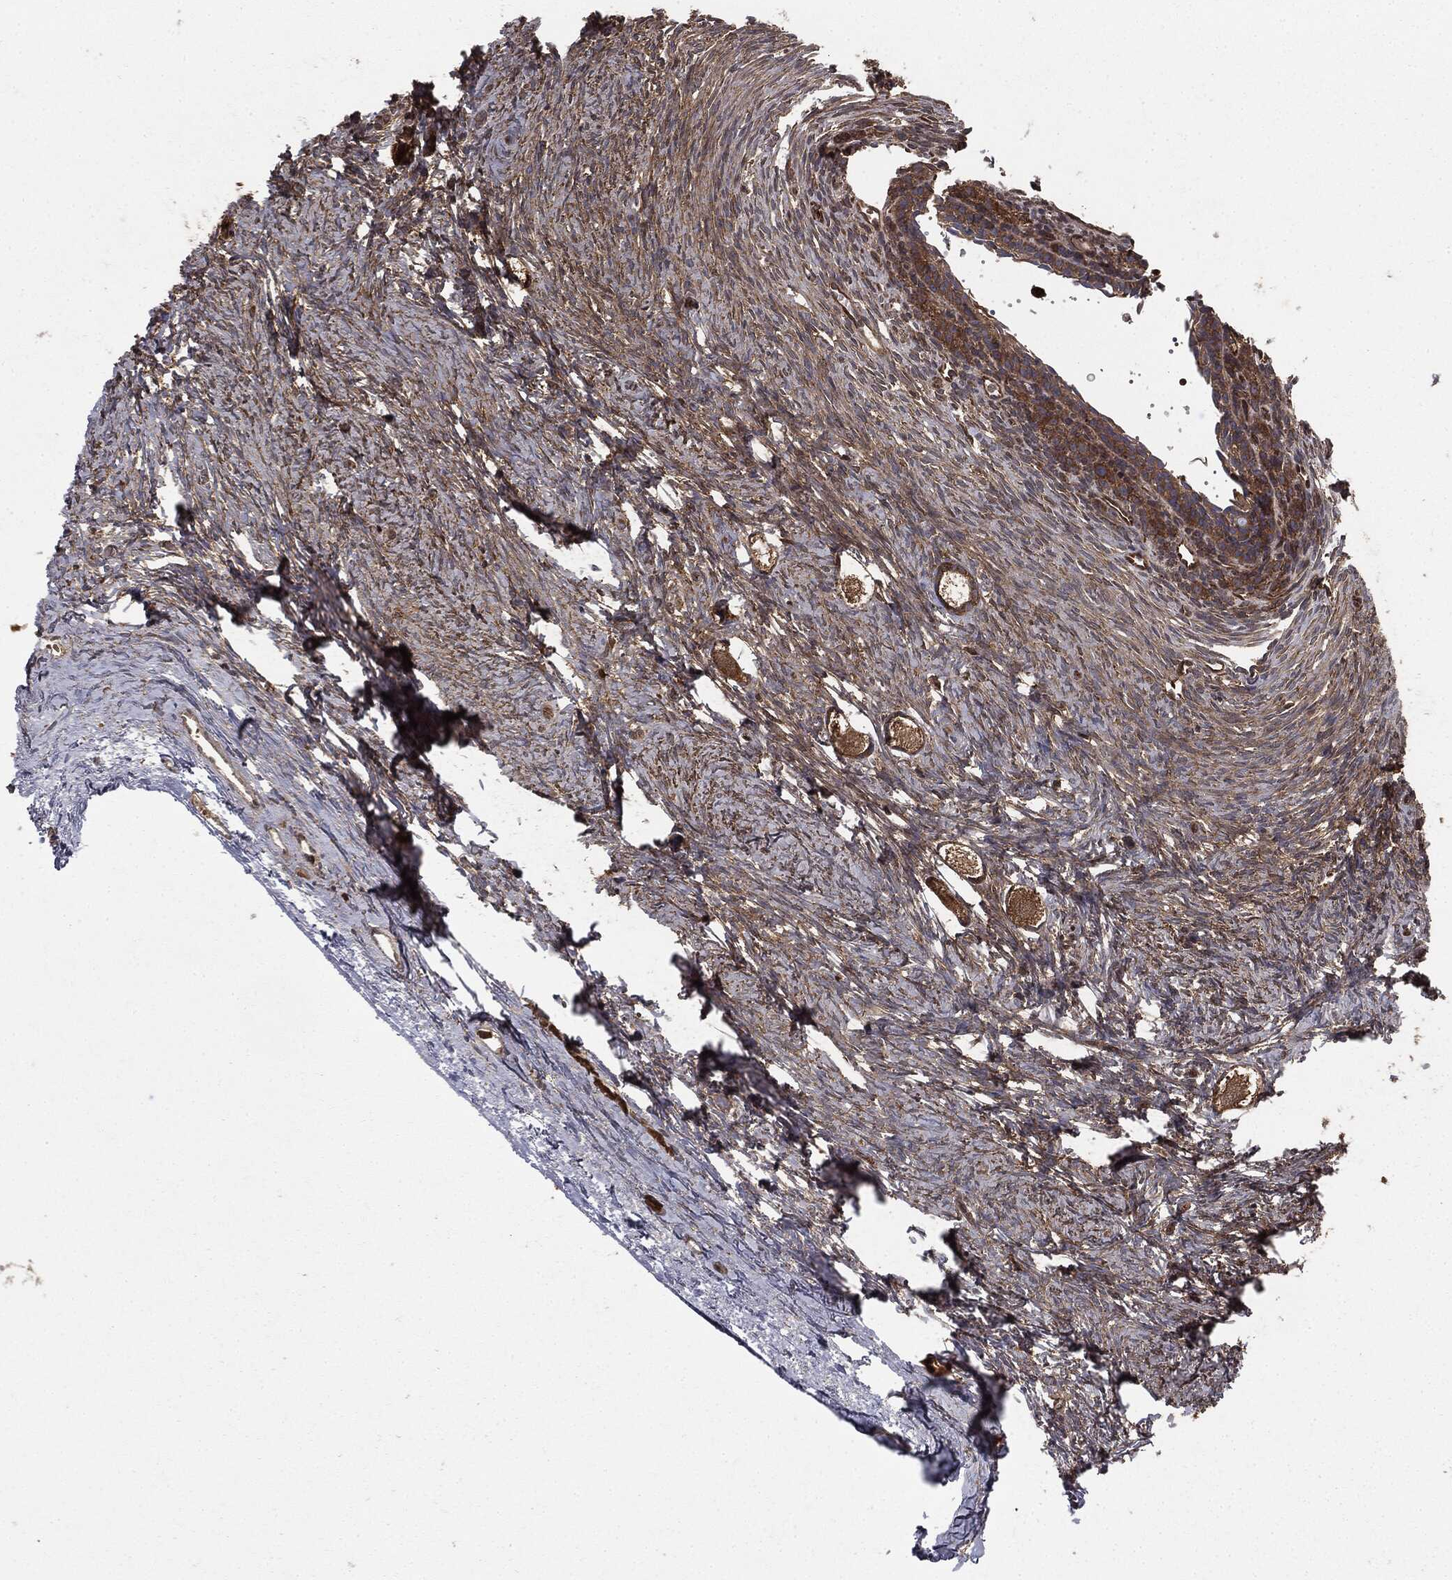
{"staining": {"intensity": "moderate", "quantity": ">75%", "location": "cytoplasmic/membranous"}, "tissue": "ovary", "cell_type": "Follicle cells", "image_type": "normal", "snomed": [{"axis": "morphology", "description": "Normal tissue, NOS"}, {"axis": "topography", "description": "Ovary"}], "caption": "Protein staining reveals moderate cytoplasmic/membranous staining in approximately >75% of follicle cells in normal ovary. (Stains: DAB in brown, nuclei in blue, Microscopy: brightfield microscopy at high magnification).", "gene": "GNB5", "patient": {"sex": "female", "age": 27}}